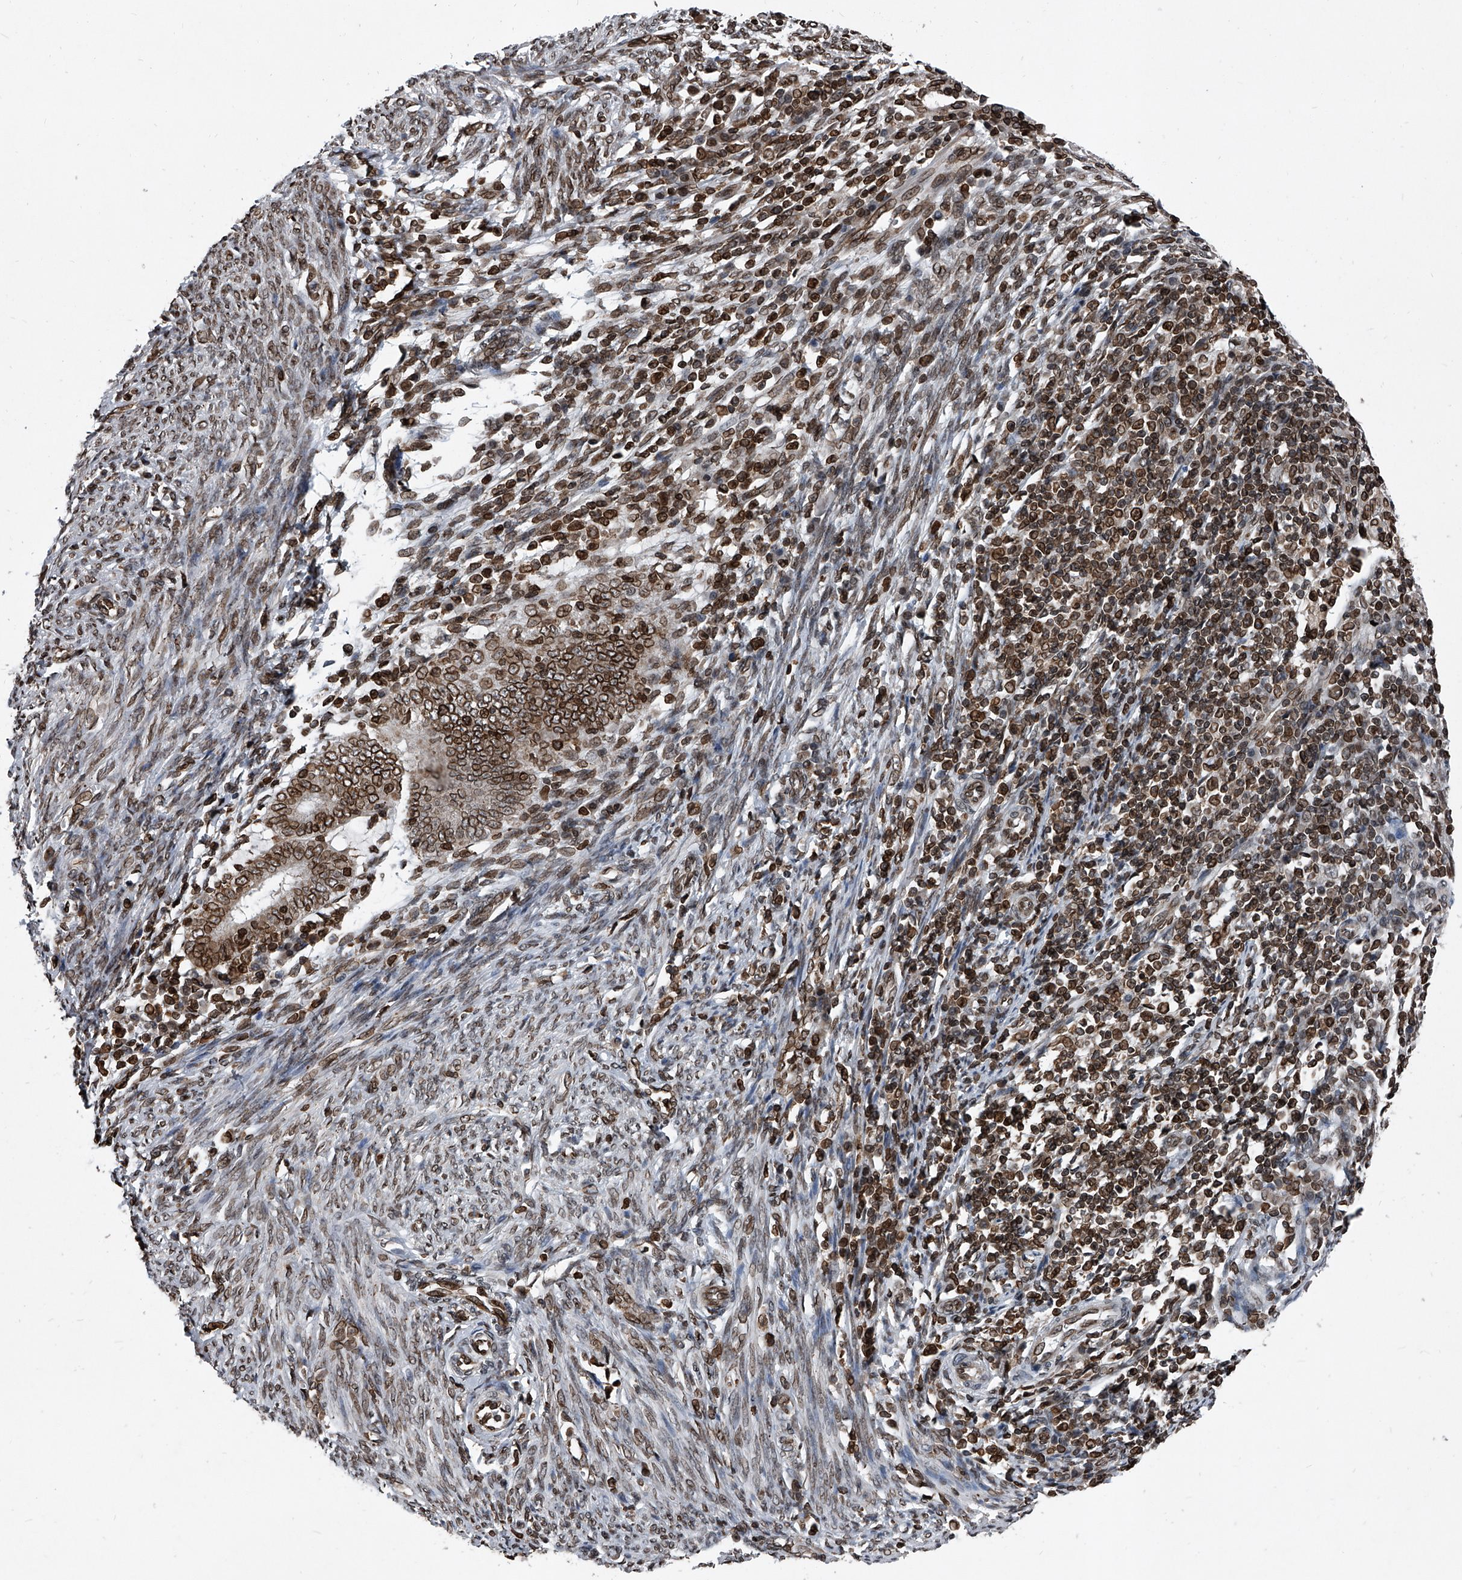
{"staining": {"intensity": "strong", "quantity": ">75%", "location": "cytoplasmic/membranous,nuclear"}, "tissue": "endometrial cancer", "cell_type": "Tumor cells", "image_type": "cancer", "snomed": [{"axis": "morphology", "description": "Adenocarcinoma, NOS"}, {"axis": "topography", "description": "Uterus"}], "caption": "Endometrial cancer stained with DAB (3,3'-diaminobenzidine) immunohistochemistry exhibits high levels of strong cytoplasmic/membranous and nuclear expression in approximately >75% of tumor cells. (DAB = brown stain, brightfield microscopy at high magnification).", "gene": "PHF20", "patient": {"sex": "female", "age": 77}}